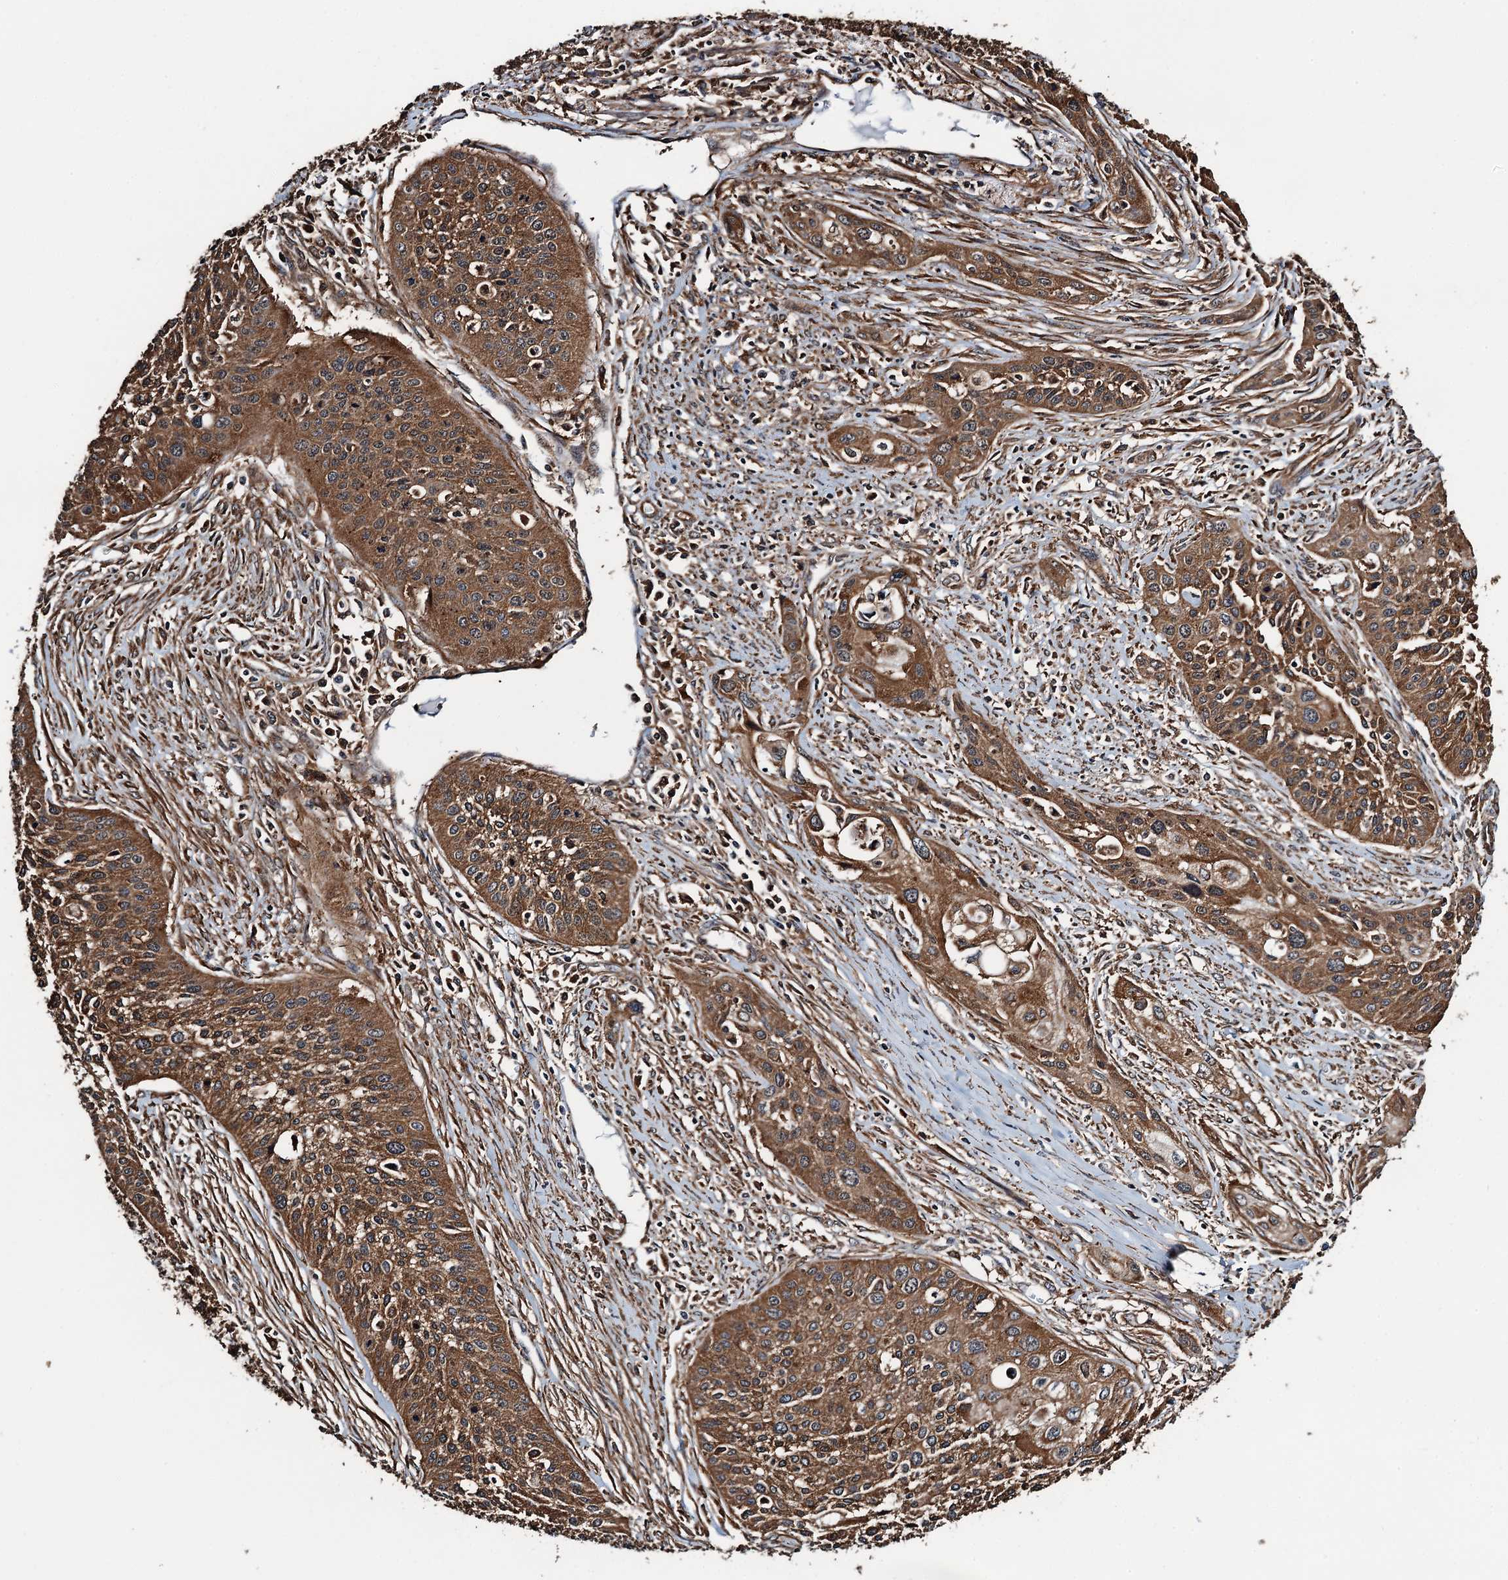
{"staining": {"intensity": "strong", "quantity": ">75%", "location": "cytoplasmic/membranous"}, "tissue": "cervical cancer", "cell_type": "Tumor cells", "image_type": "cancer", "snomed": [{"axis": "morphology", "description": "Squamous cell carcinoma, NOS"}, {"axis": "topography", "description": "Cervix"}], "caption": "DAB immunohistochemical staining of human squamous cell carcinoma (cervical) displays strong cytoplasmic/membranous protein expression in approximately >75% of tumor cells. (IHC, brightfield microscopy, high magnification).", "gene": "WHAMM", "patient": {"sex": "female", "age": 34}}